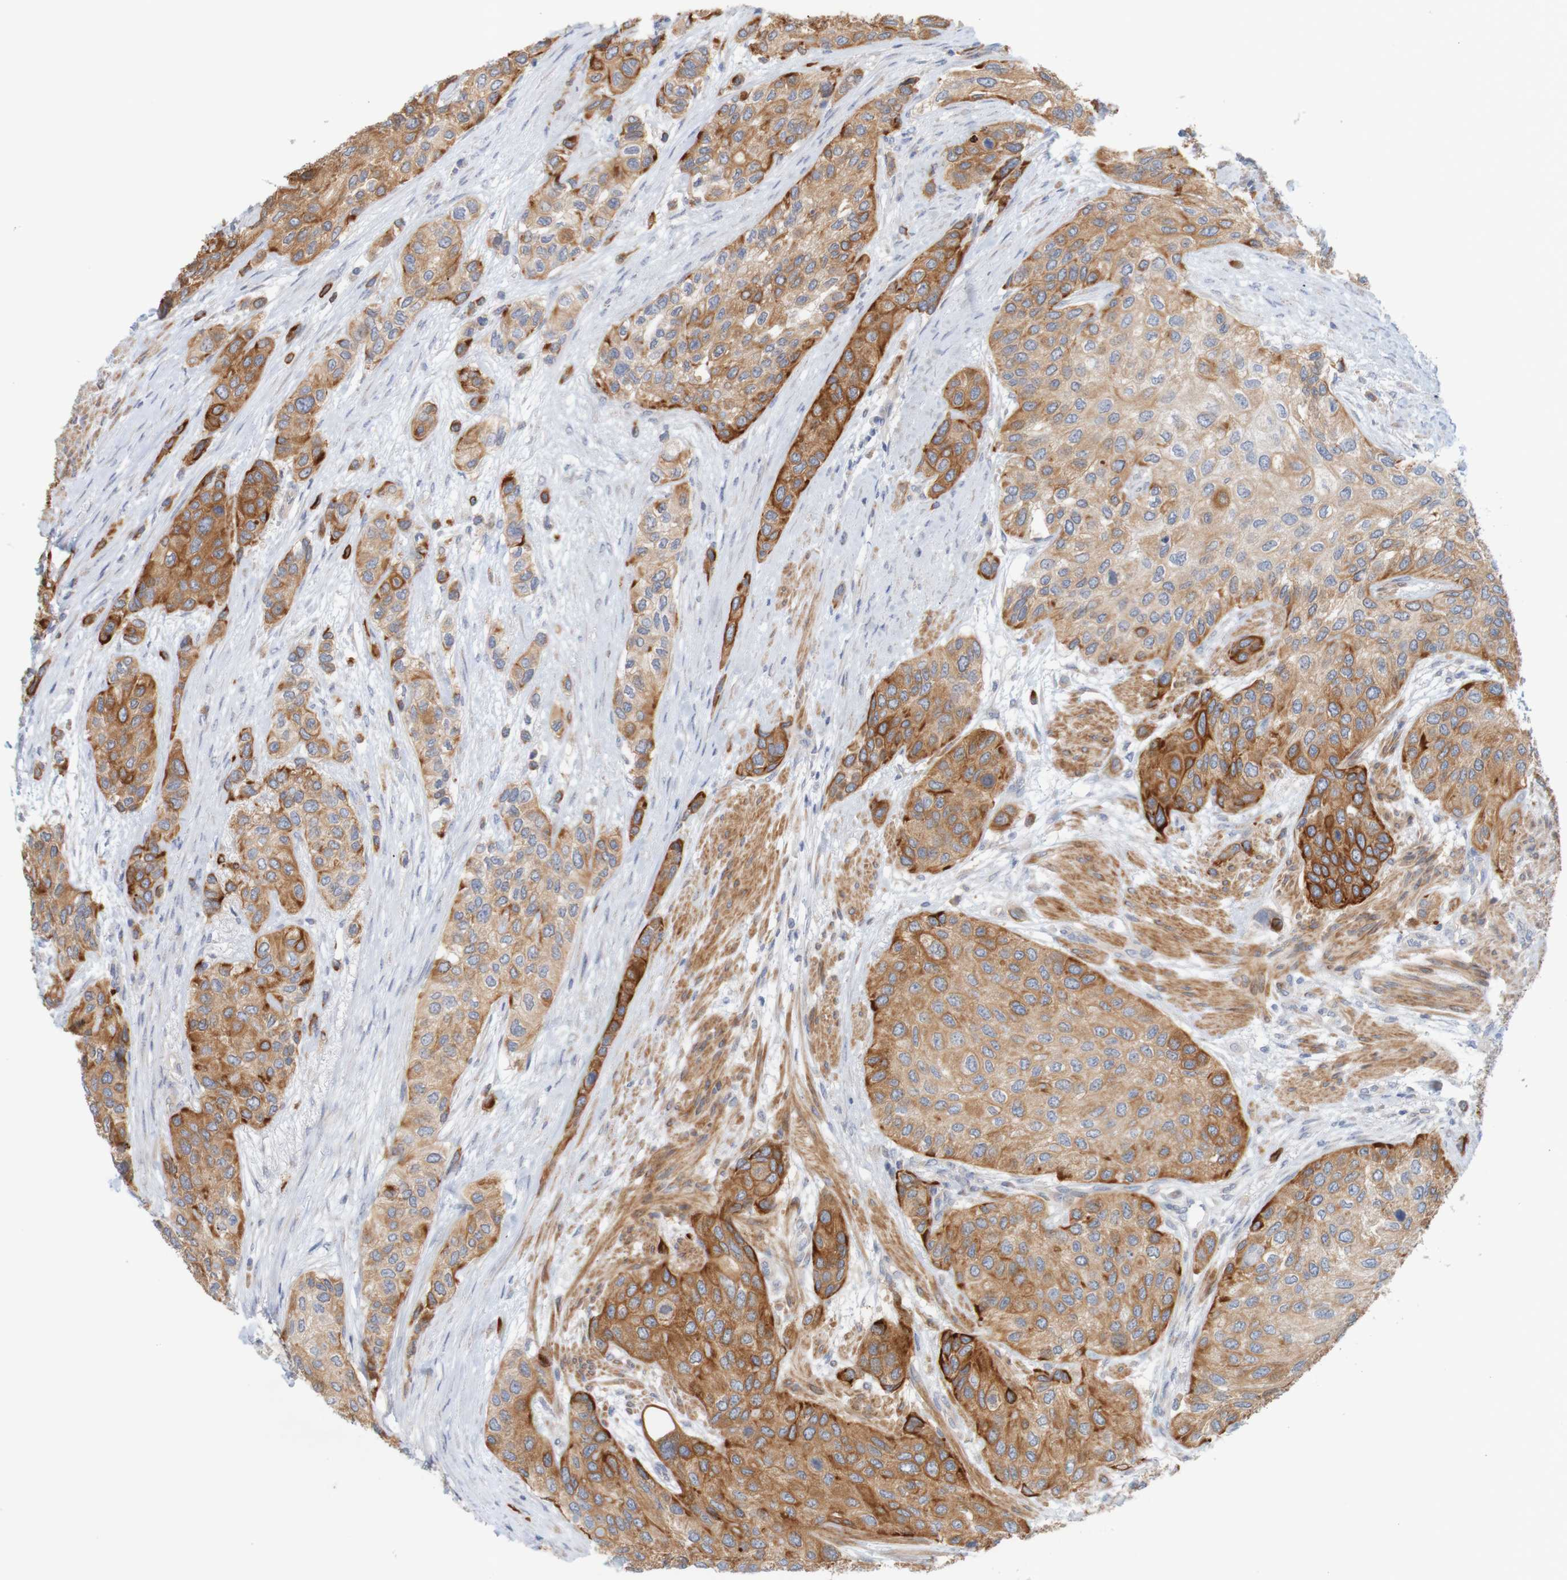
{"staining": {"intensity": "moderate", "quantity": ">75%", "location": "cytoplasmic/membranous"}, "tissue": "urothelial cancer", "cell_type": "Tumor cells", "image_type": "cancer", "snomed": [{"axis": "morphology", "description": "Urothelial carcinoma, High grade"}, {"axis": "topography", "description": "Urinary bladder"}], "caption": "This is a histology image of IHC staining of urothelial carcinoma (high-grade), which shows moderate positivity in the cytoplasmic/membranous of tumor cells.", "gene": "KRT23", "patient": {"sex": "female", "age": 56}}